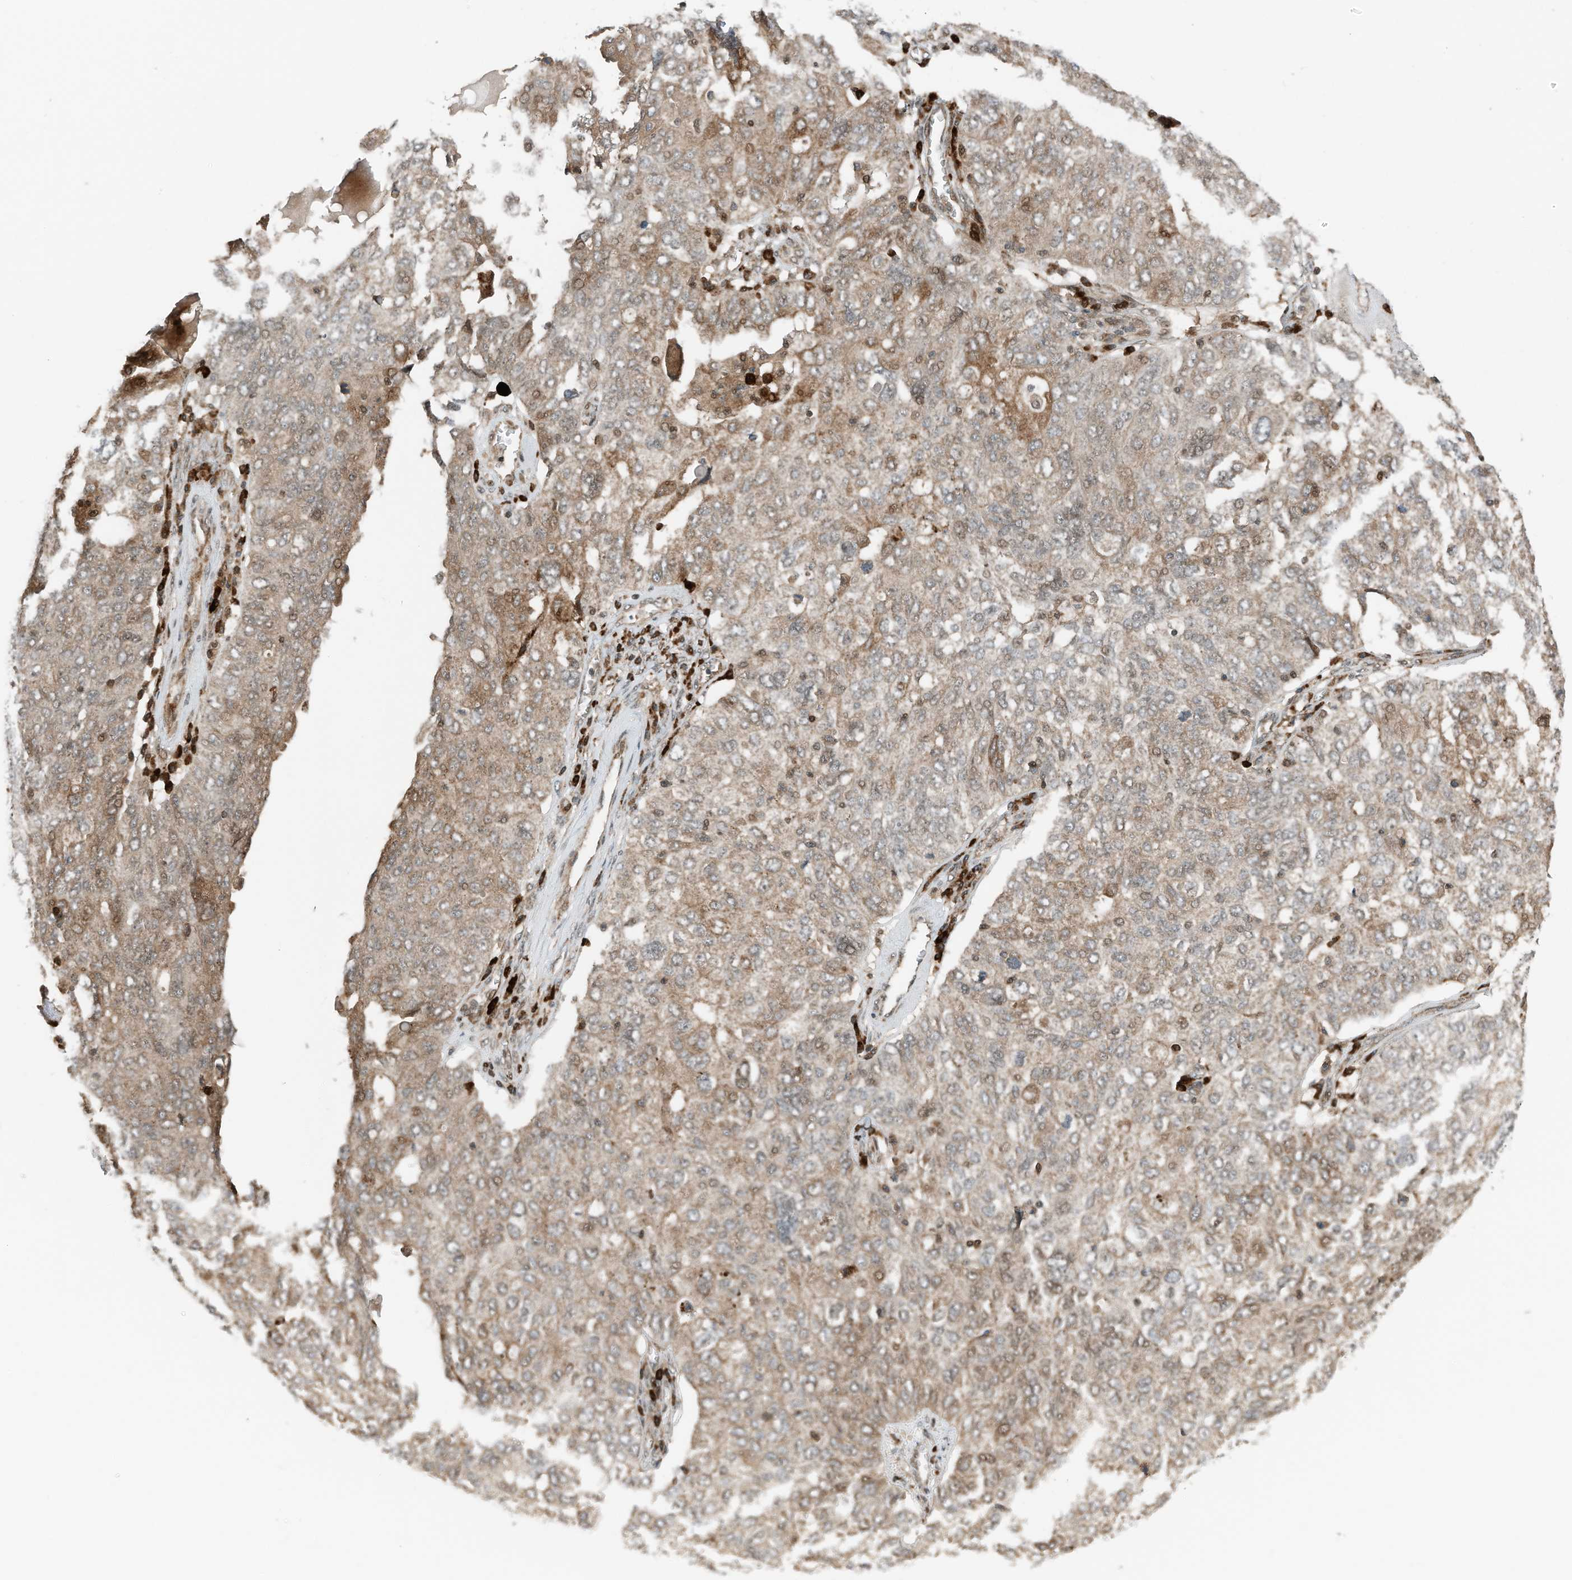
{"staining": {"intensity": "moderate", "quantity": ">75%", "location": "cytoplasmic/membranous,nuclear"}, "tissue": "ovarian cancer", "cell_type": "Tumor cells", "image_type": "cancer", "snomed": [{"axis": "morphology", "description": "Carcinoma, endometroid"}, {"axis": "topography", "description": "Ovary"}], "caption": "There is medium levels of moderate cytoplasmic/membranous and nuclear staining in tumor cells of endometroid carcinoma (ovarian), as demonstrated by immunohistochemical staining (brown color).", "gene": "RMND1", "patient": {"sex": "female", "age": 62}}